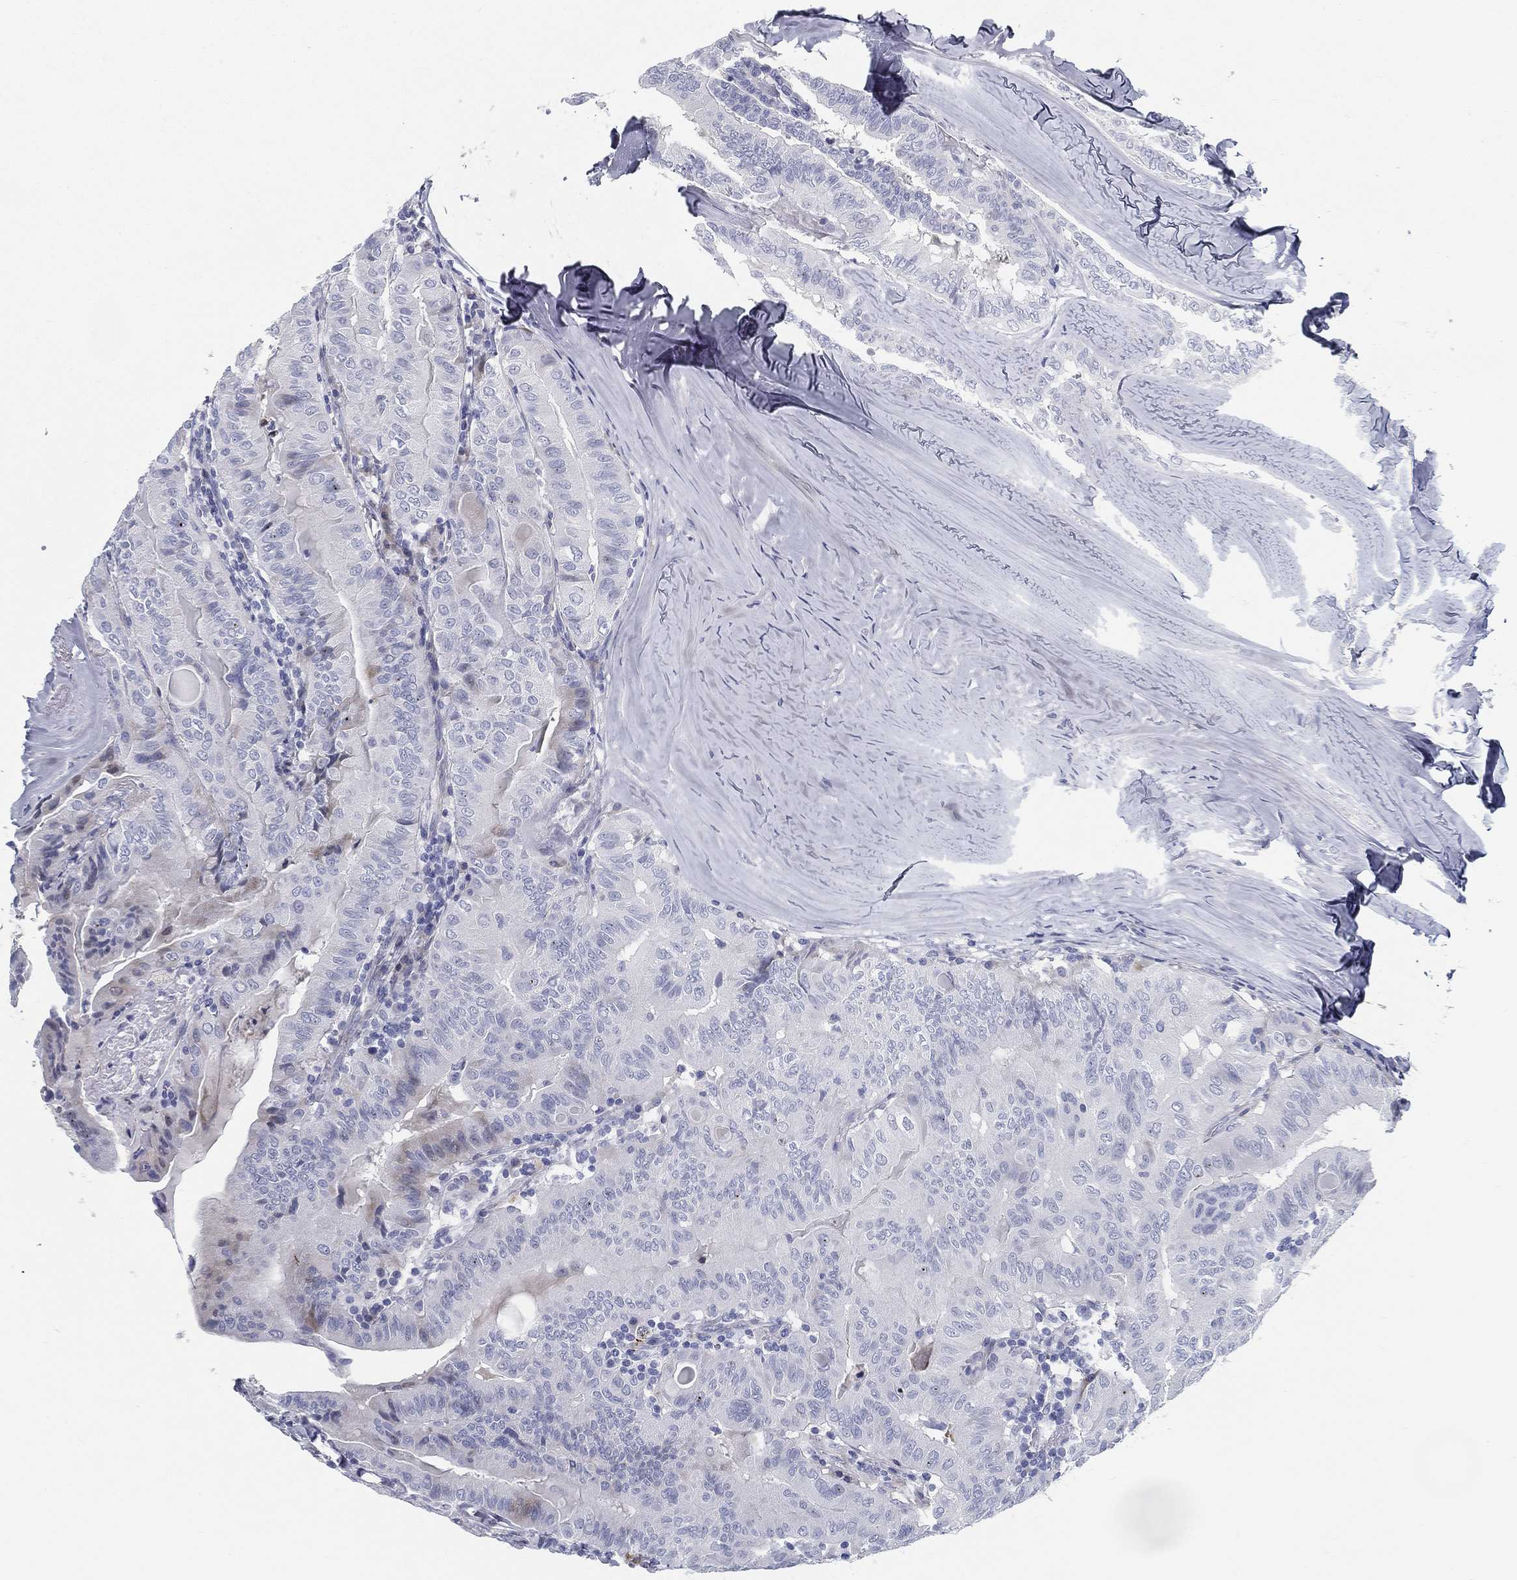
{"staining": {"intensity": "negative", "quantity": "none", "location": "none"}, "tissue": "thyroid cancer", "cell_type": "Tumor cells", "image_type": "cancer", "snomed": [{"axis": "morphology", "description": "Papillary adenocarcinoma, NOS"}, {"axis": "topography", "description": "Thyroid gland"}], "caption": "This is an IHC micrograph of human thyroid cancer. There is no expression in tumor cells.", "gene": "SPPL2C", "patient": {"sex": "female", "age": 68}}